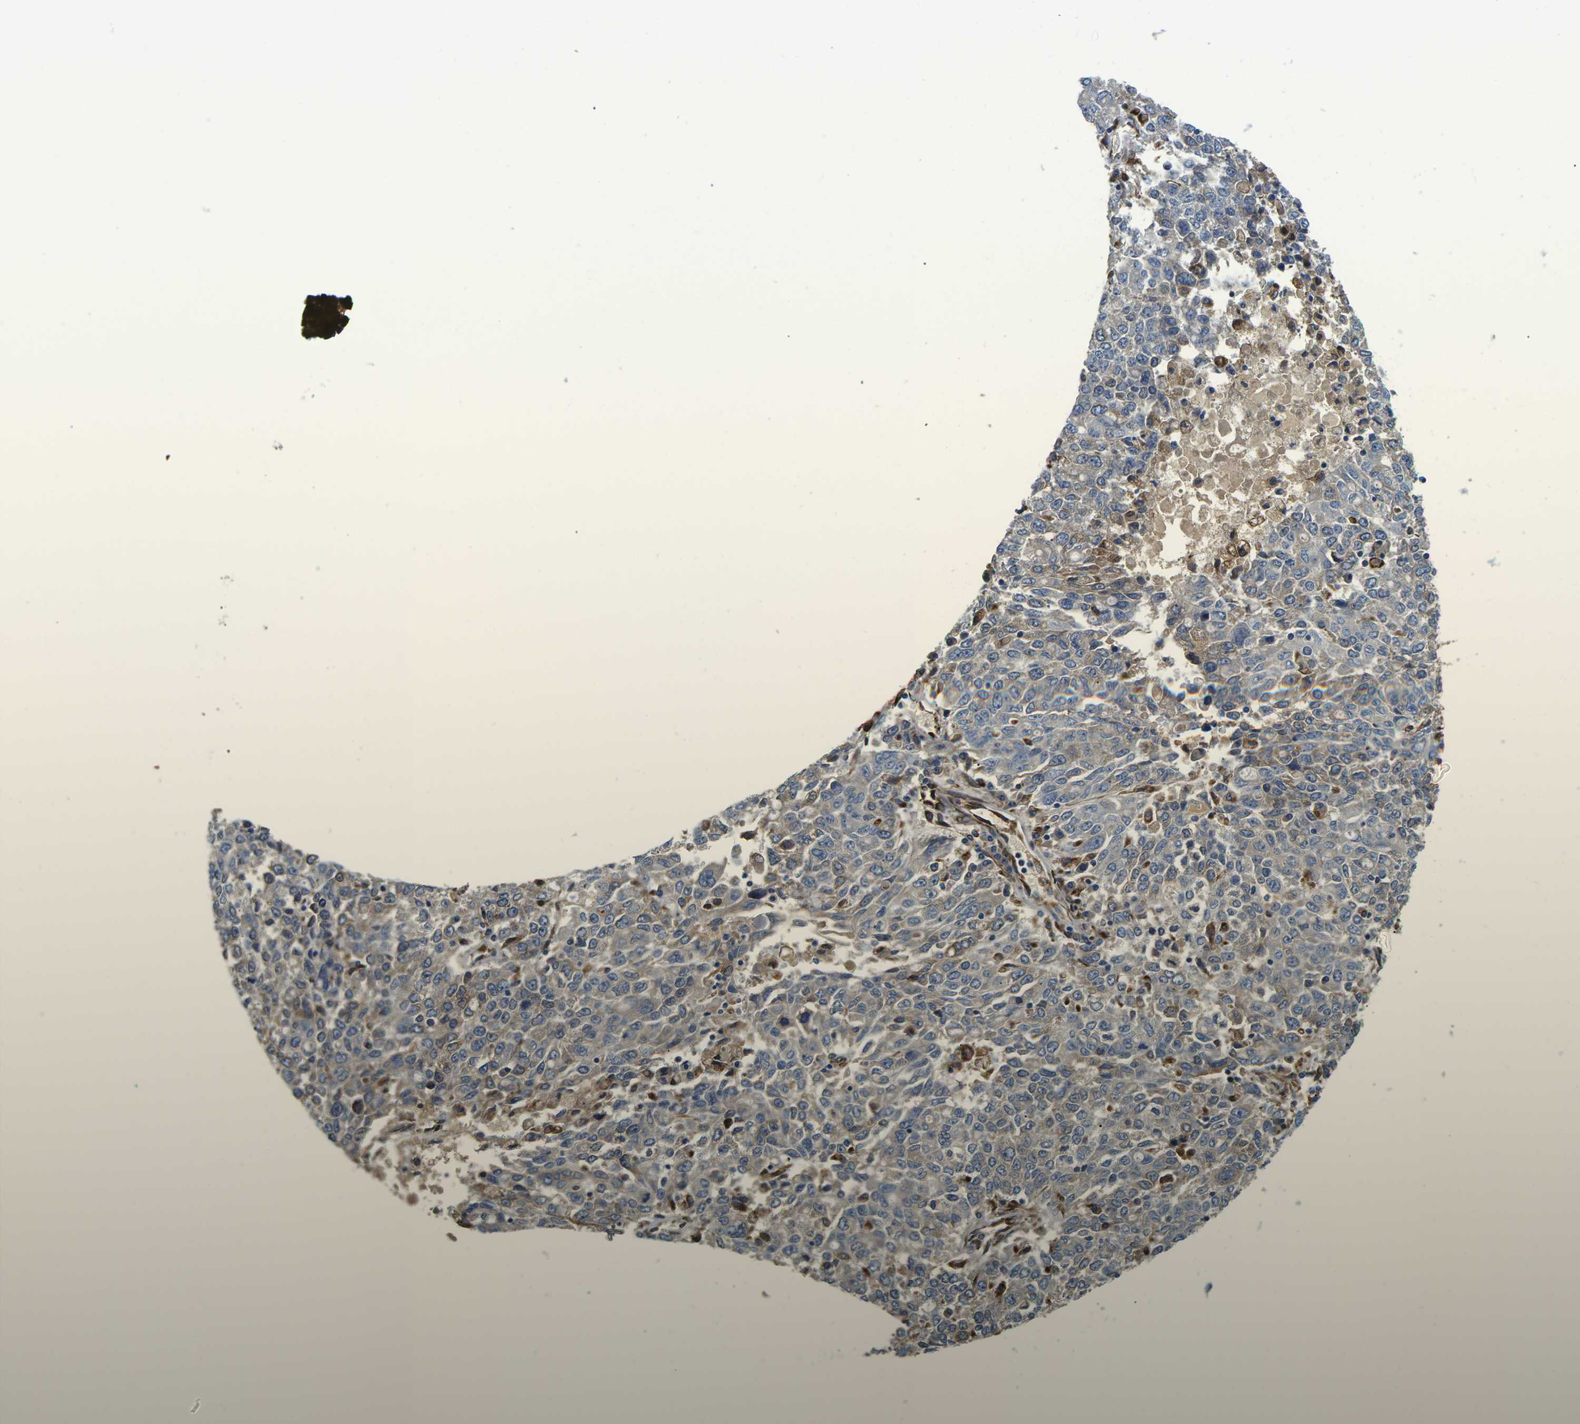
{"staining": {"intensity": "weak", "quantity": "25%-75%", "location": "cytoplasmic/membranous"}, "tissue": "ovarian cancer", "cell_type": "Tumor cells", "image_type": "cancer", "snomed": [{"axis": "morphology", "description": "Carcinoma, endometroid"}, {"axis": "topography", "description": "Ovary"}], "caption": "Immunohistochemistry (DAB) staining of human ovarian cancer (endometroid carcinoma) reveals weak cytoplasmic/membranous protein expression in about 25%-75% of tumor cells. (DAB = brown stain, brightfield microscopy at high magnification).", "gene": "PDZD8", "patient": {"sex": "female", "age": 62}}